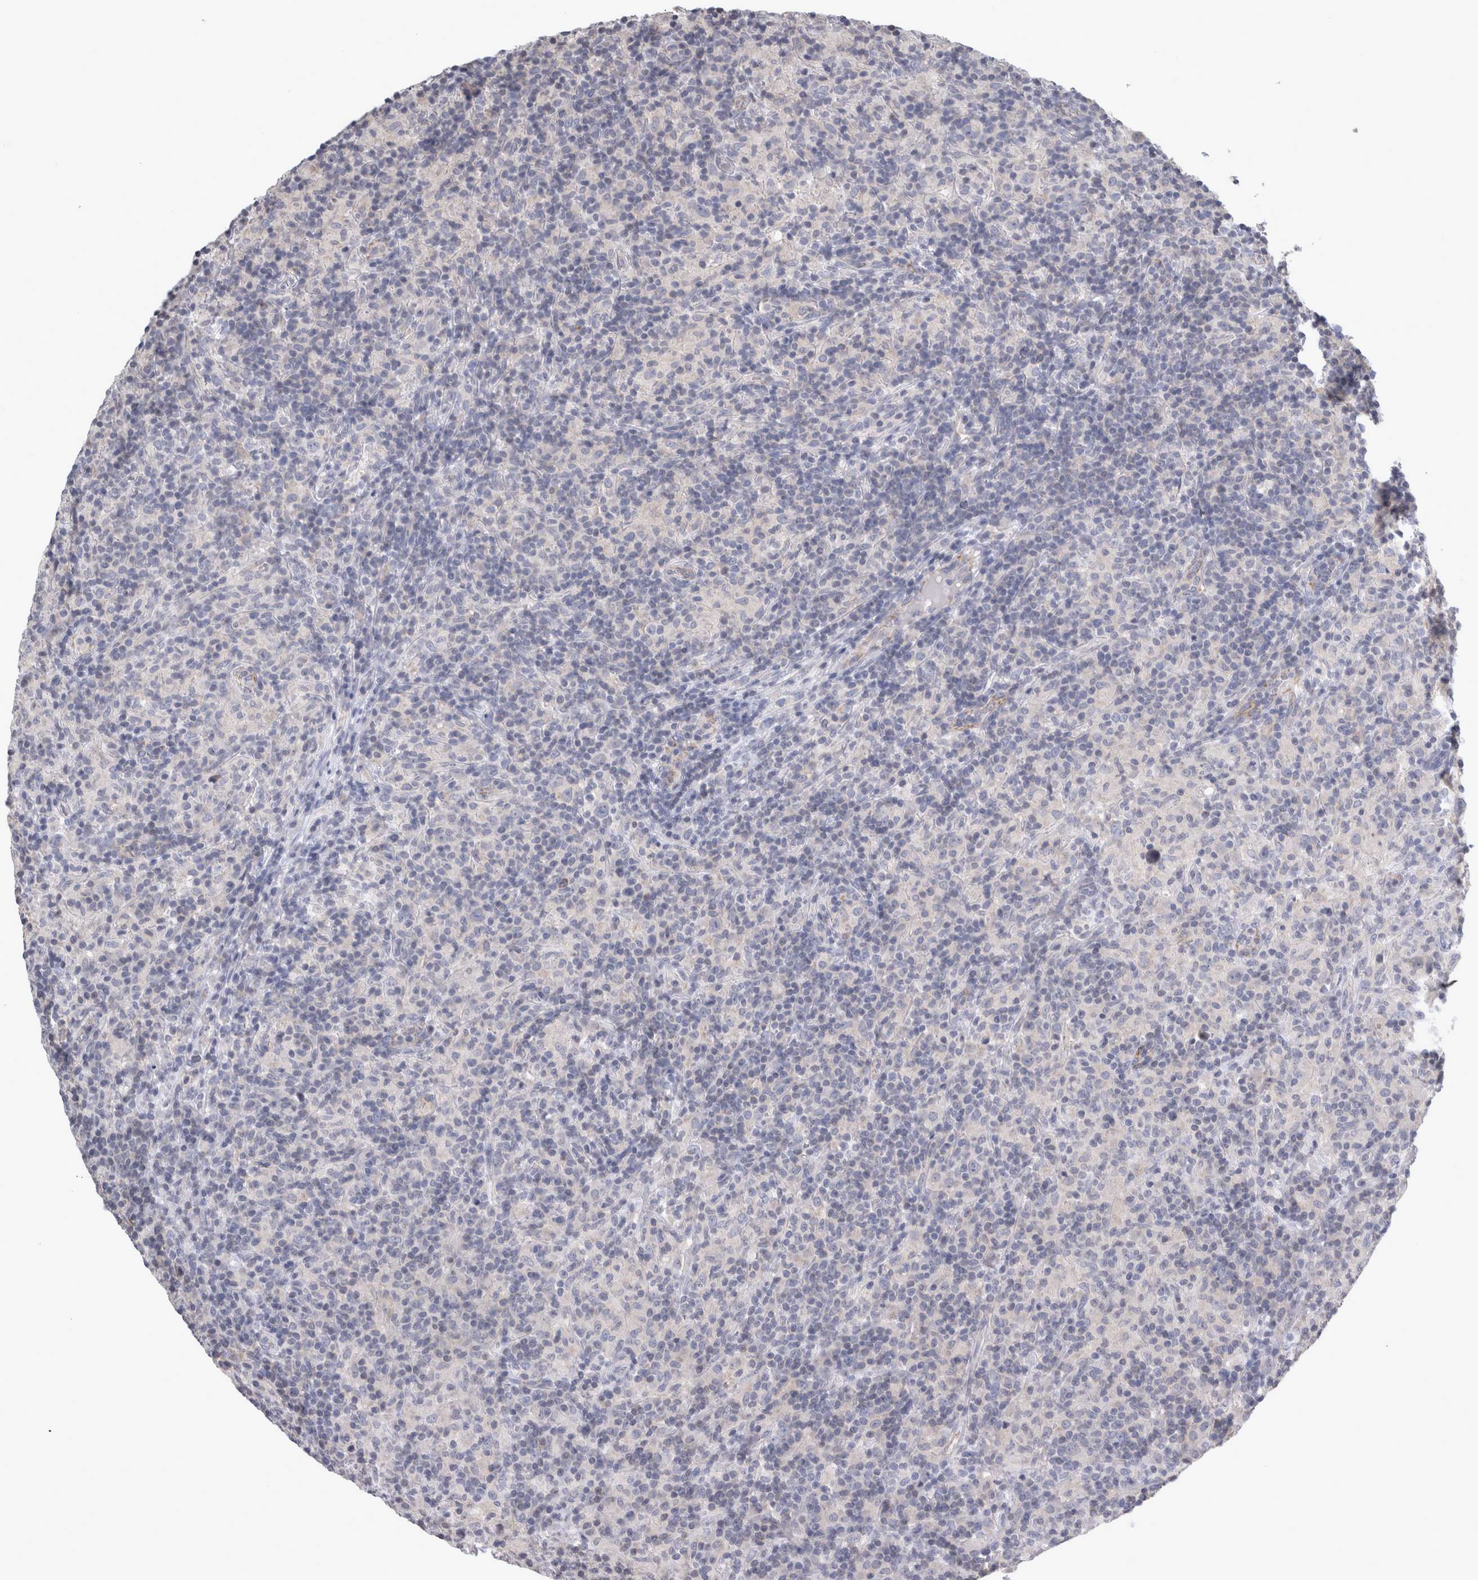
{"staining": {"intensity": "negative", "quantity": "none", "location": "none"}, "tissue": "lymphoma", "cell_type": "Tumor cells", "image_type": "cancer", "snomed": [{"axis": "morphology", "description": "Hodgkin's disease, NOS"}, {"axis": "topography", "description": "Lymph node"}], "caption": "There is no significant staining in tumor cells of Hodgkin's disease.", "gene": "TCAP", "patient": {"sex": "male", "age": 70}}